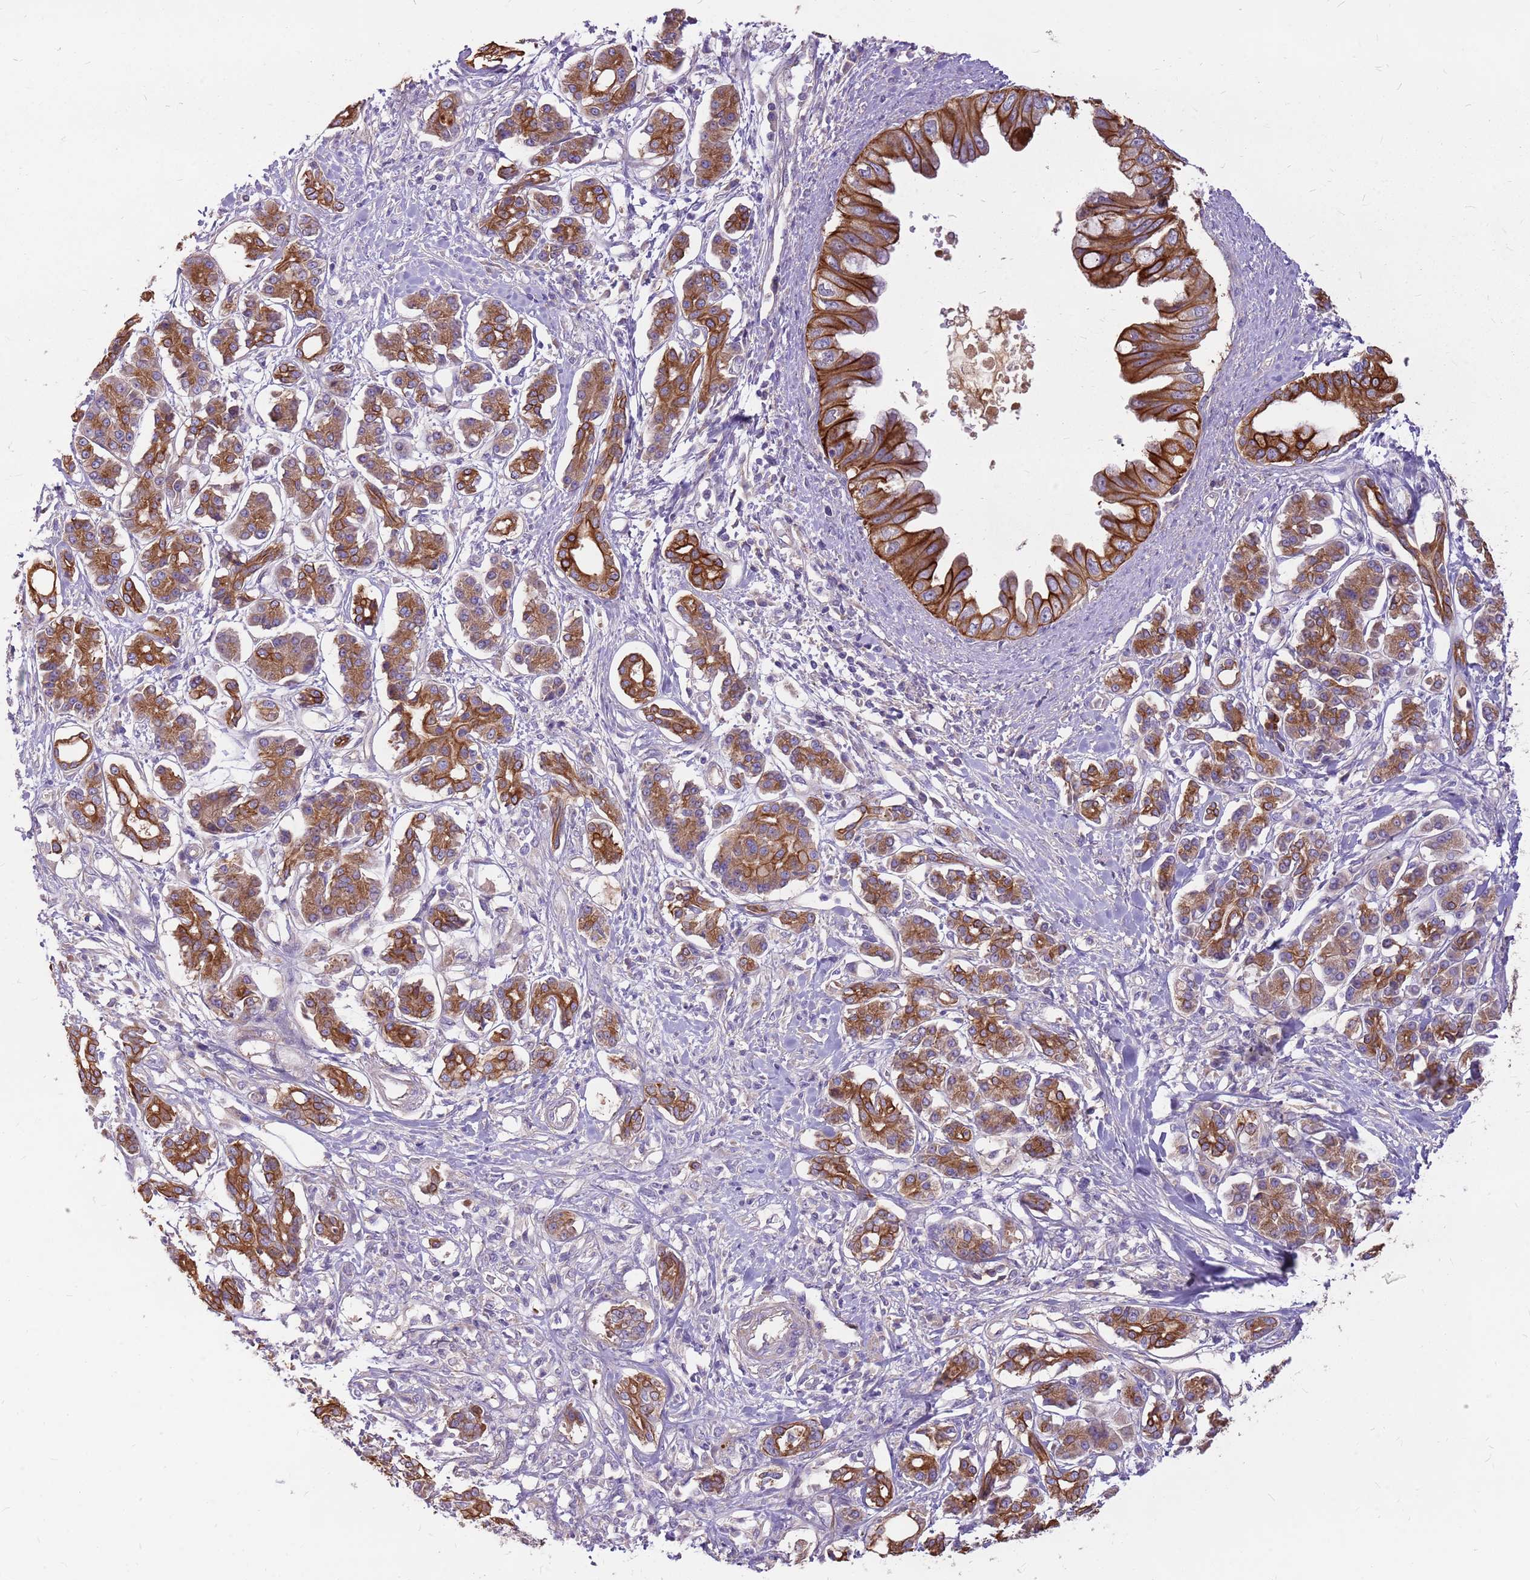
{"staining": {"intensity": "strong", "quantity": ">75%", "location": "cytoplasmic/membranous"}, "tissue": "pancreatic cancer", "cell_type": "Tumor cells", "image_type": "cancer", "snomed": [{"axis": "morphology", "description": "Adenocarcinoma, NOS"}, {"axis": "topography", "description": "Pancreas"}], "caption": "Immunohistochemistry photomicrograph of neoplastic tissue: pancreatic cancer (adenocarcinoma) stained using IHC shows high levels of strong protein expression localized specifically in the cytoplasmic/membranous of tumor cells, appearing as a cytoplasmic/membranous brown color.", "gene": "WASHC4", "patient": {"sex": "female", "age": 56}}